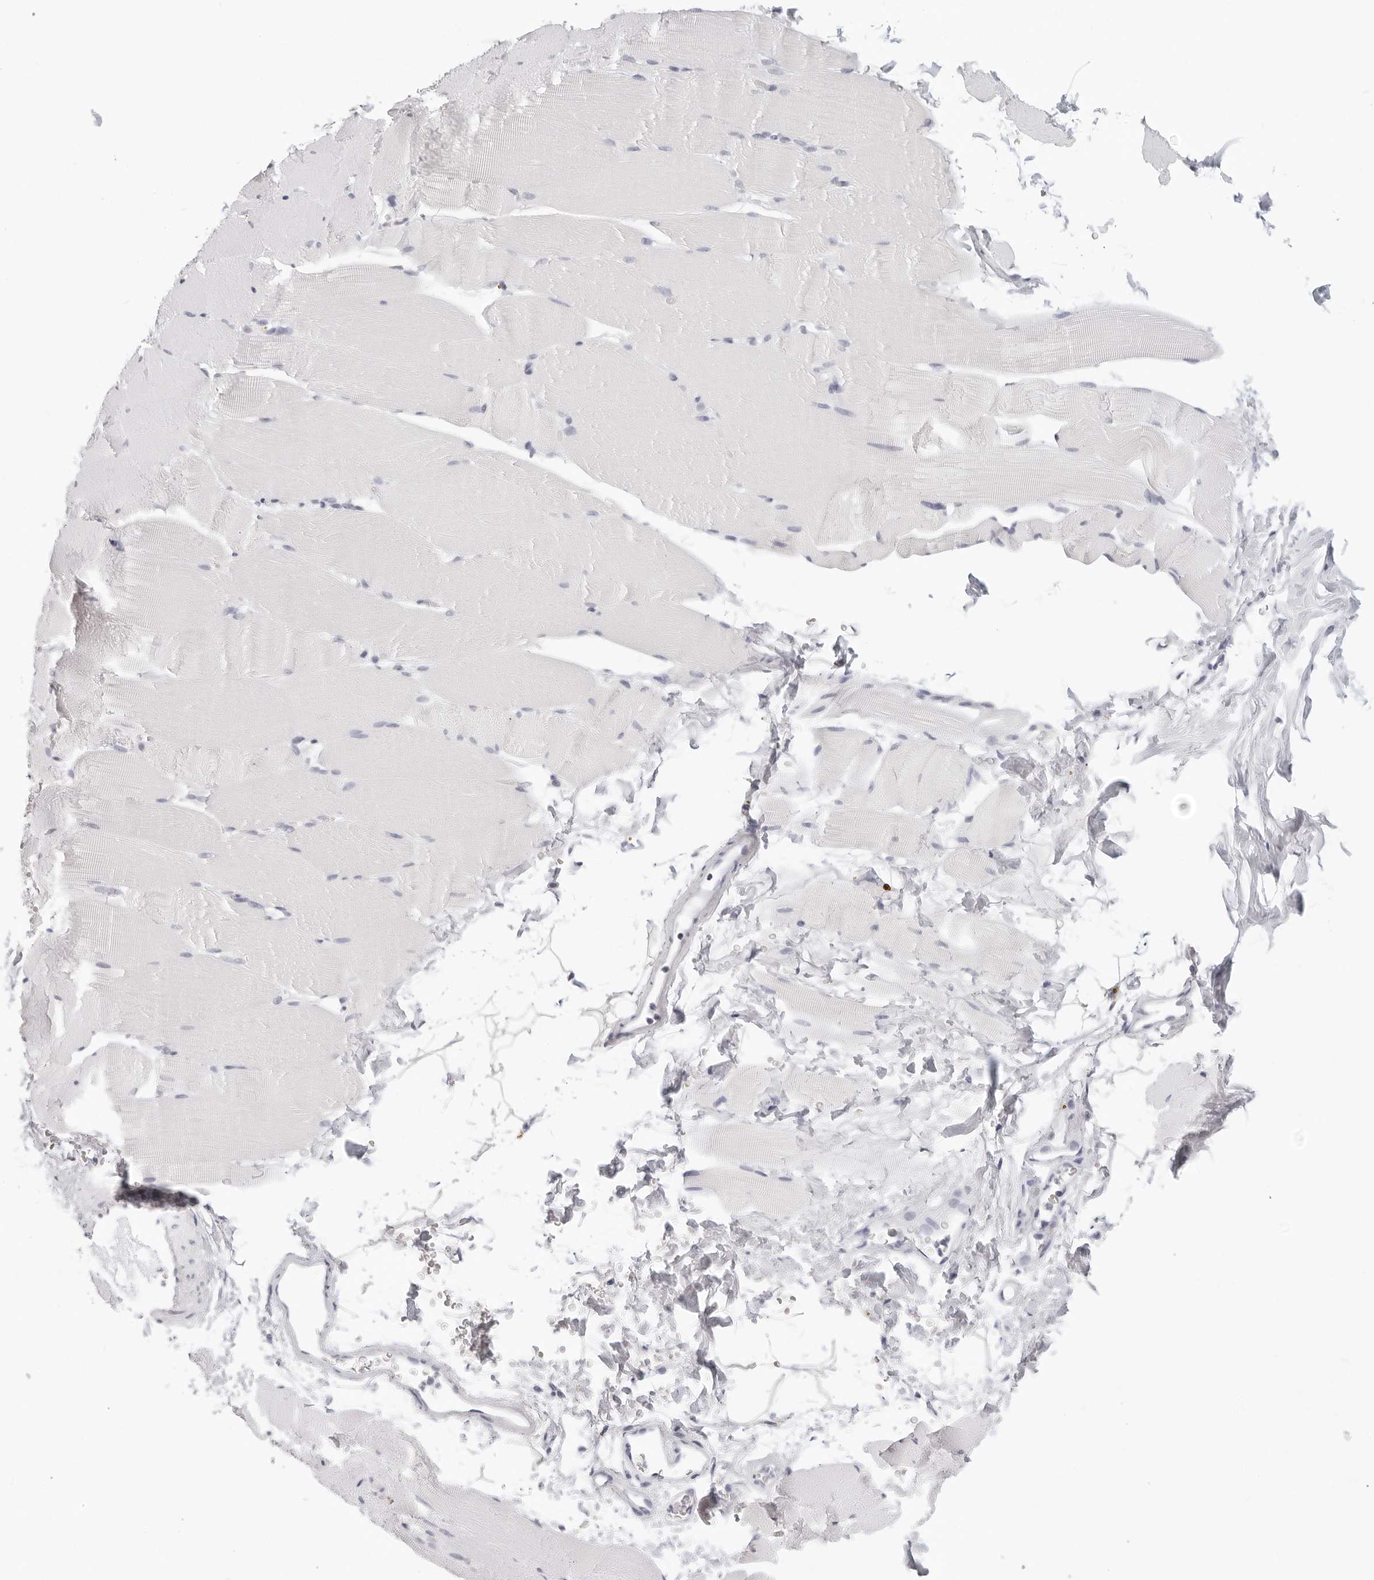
{"staining": {"intensity": "negative", "quantity": "none", "location": "none"}, "tissue": "skeletal muscle", "cell_type": "Myocytes", "image_type": "normal", "snomed": [{"axis": "morphology", "description": "Normal tissue, NOS"}, {"axis": "topography", "description": "Skeletal muscle"}, {"axis": "topography", "description": "Parathyroid gland"}], "caption": "Myocytes show no significant positivity in unremarkable skeletal muscle.", "gene": "AGMAT", "patient": {"sex": "female", "age": 37}}